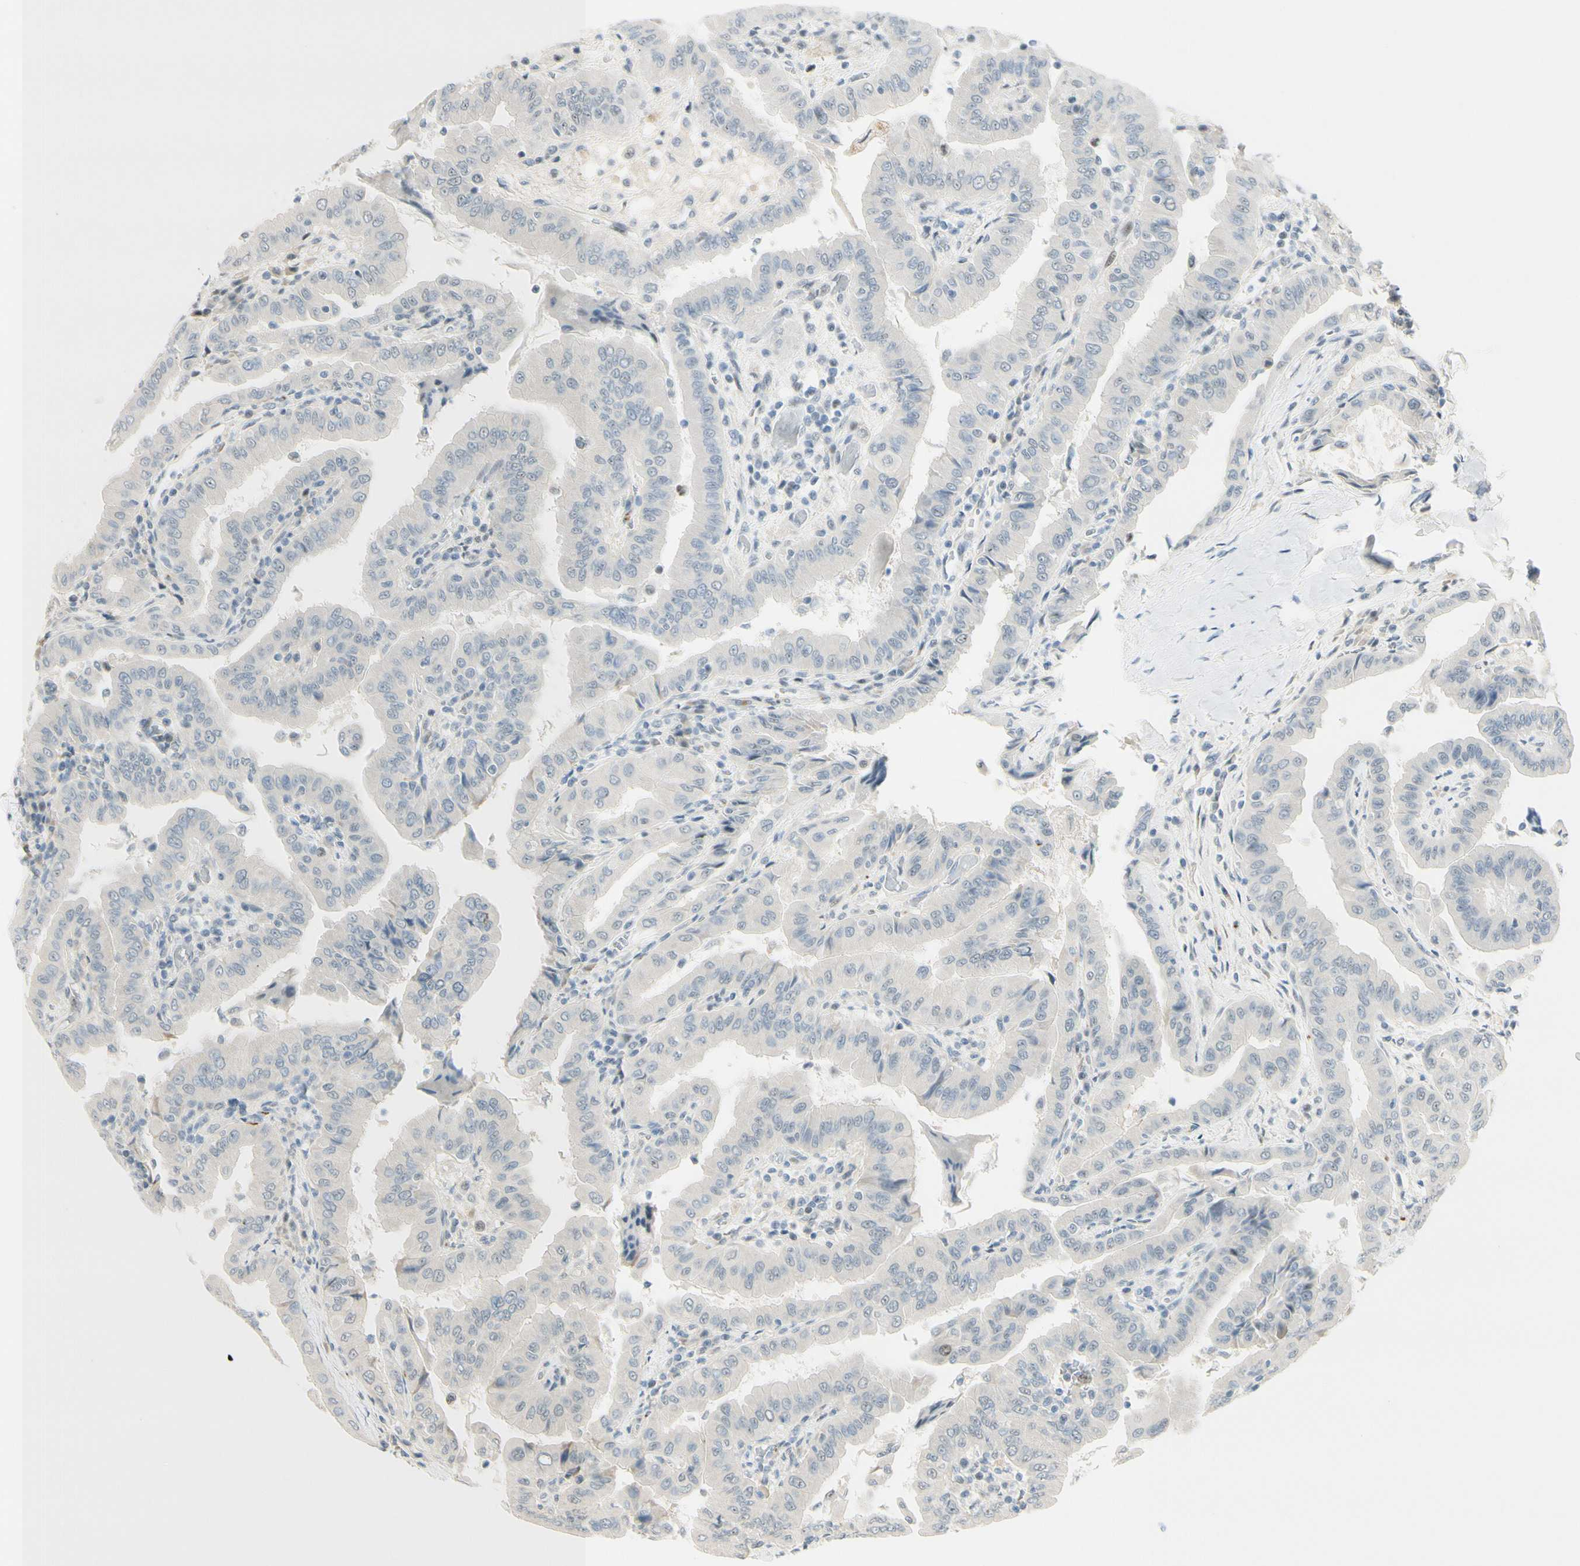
{"staining": {"intensity": "negative", "quantity": "none", "location": "none"}, "tissue": "thyroid cancer", "cell_type": "Tumor cells", "image_type": "cancer", "snomed": [{"axis": "morphology", "description": "Papillary adenocarcinoma, NOS"}, {"axis": "topography", "description": "Thyroid gland"}], "caption": "Human thyroid papillary adenocarcinoma stained for a protein using immunohistochemistry (IHC) shows no positivity in tumor cells.", "gene": "B4GALNT1", "patient": {"sex": "male", "age": 33}}